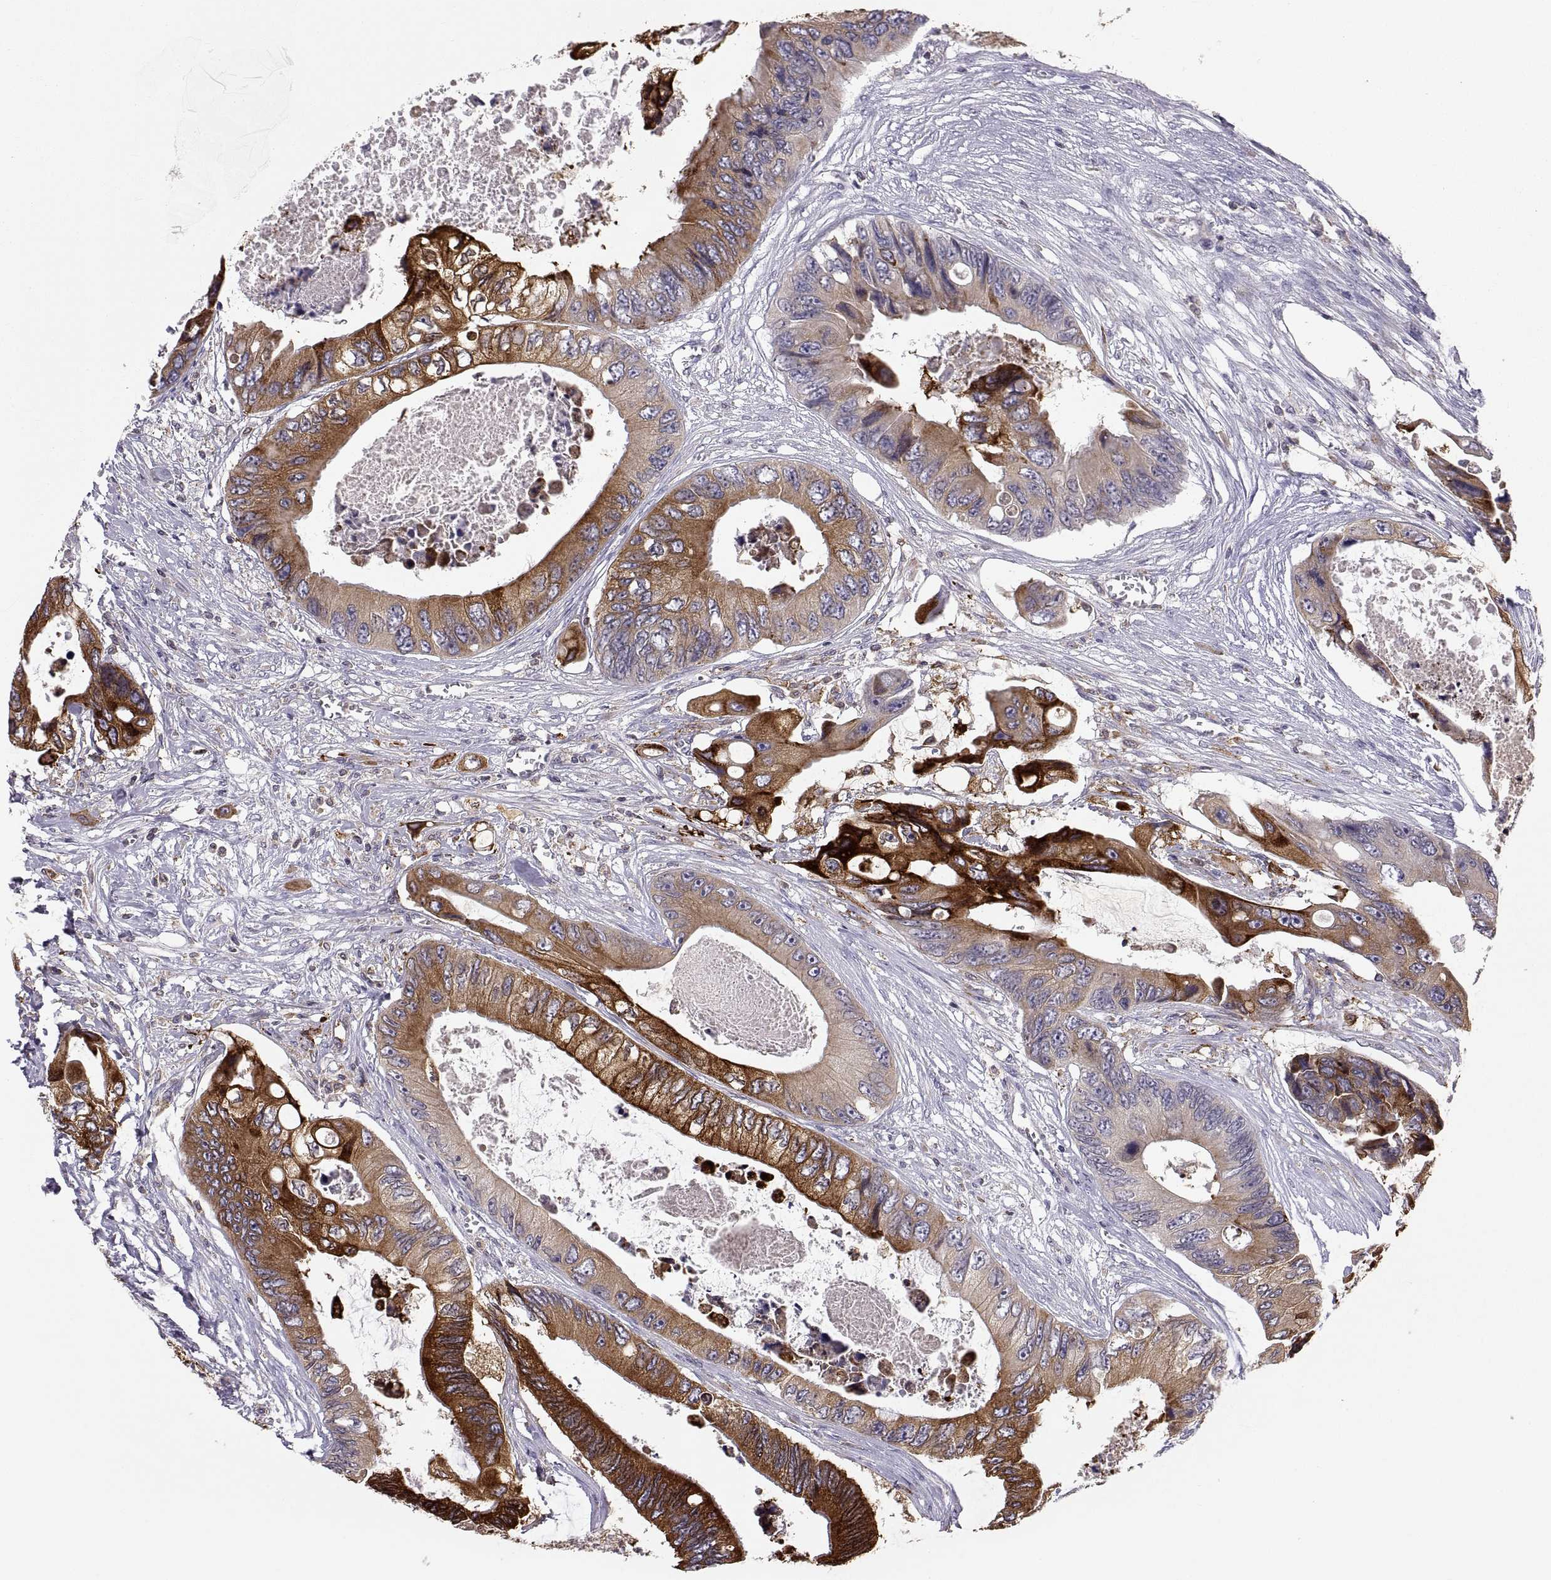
{"staining": {"intensity": "strong", "quantity": "25%-75%", "location": "cytoplasmic/membranous"}, "tissue": "colorectal cancer", "cell_type": "Tumor cells", "image_type": "cancer", "snomed": [{"axis": "morphology", "description": "Adenocarcinoma, NOS"}, {"axis": "topography", "description": "Rectum"}], "caption": "Protein analysis of colorectal adenocarcinoma tissue exhibits strong cytoplasmic/membranous positivity in approximately 25%-75% of tumor cells.", "gene": "ERO1A", "patient": {"sex": "male", "age": 63}}